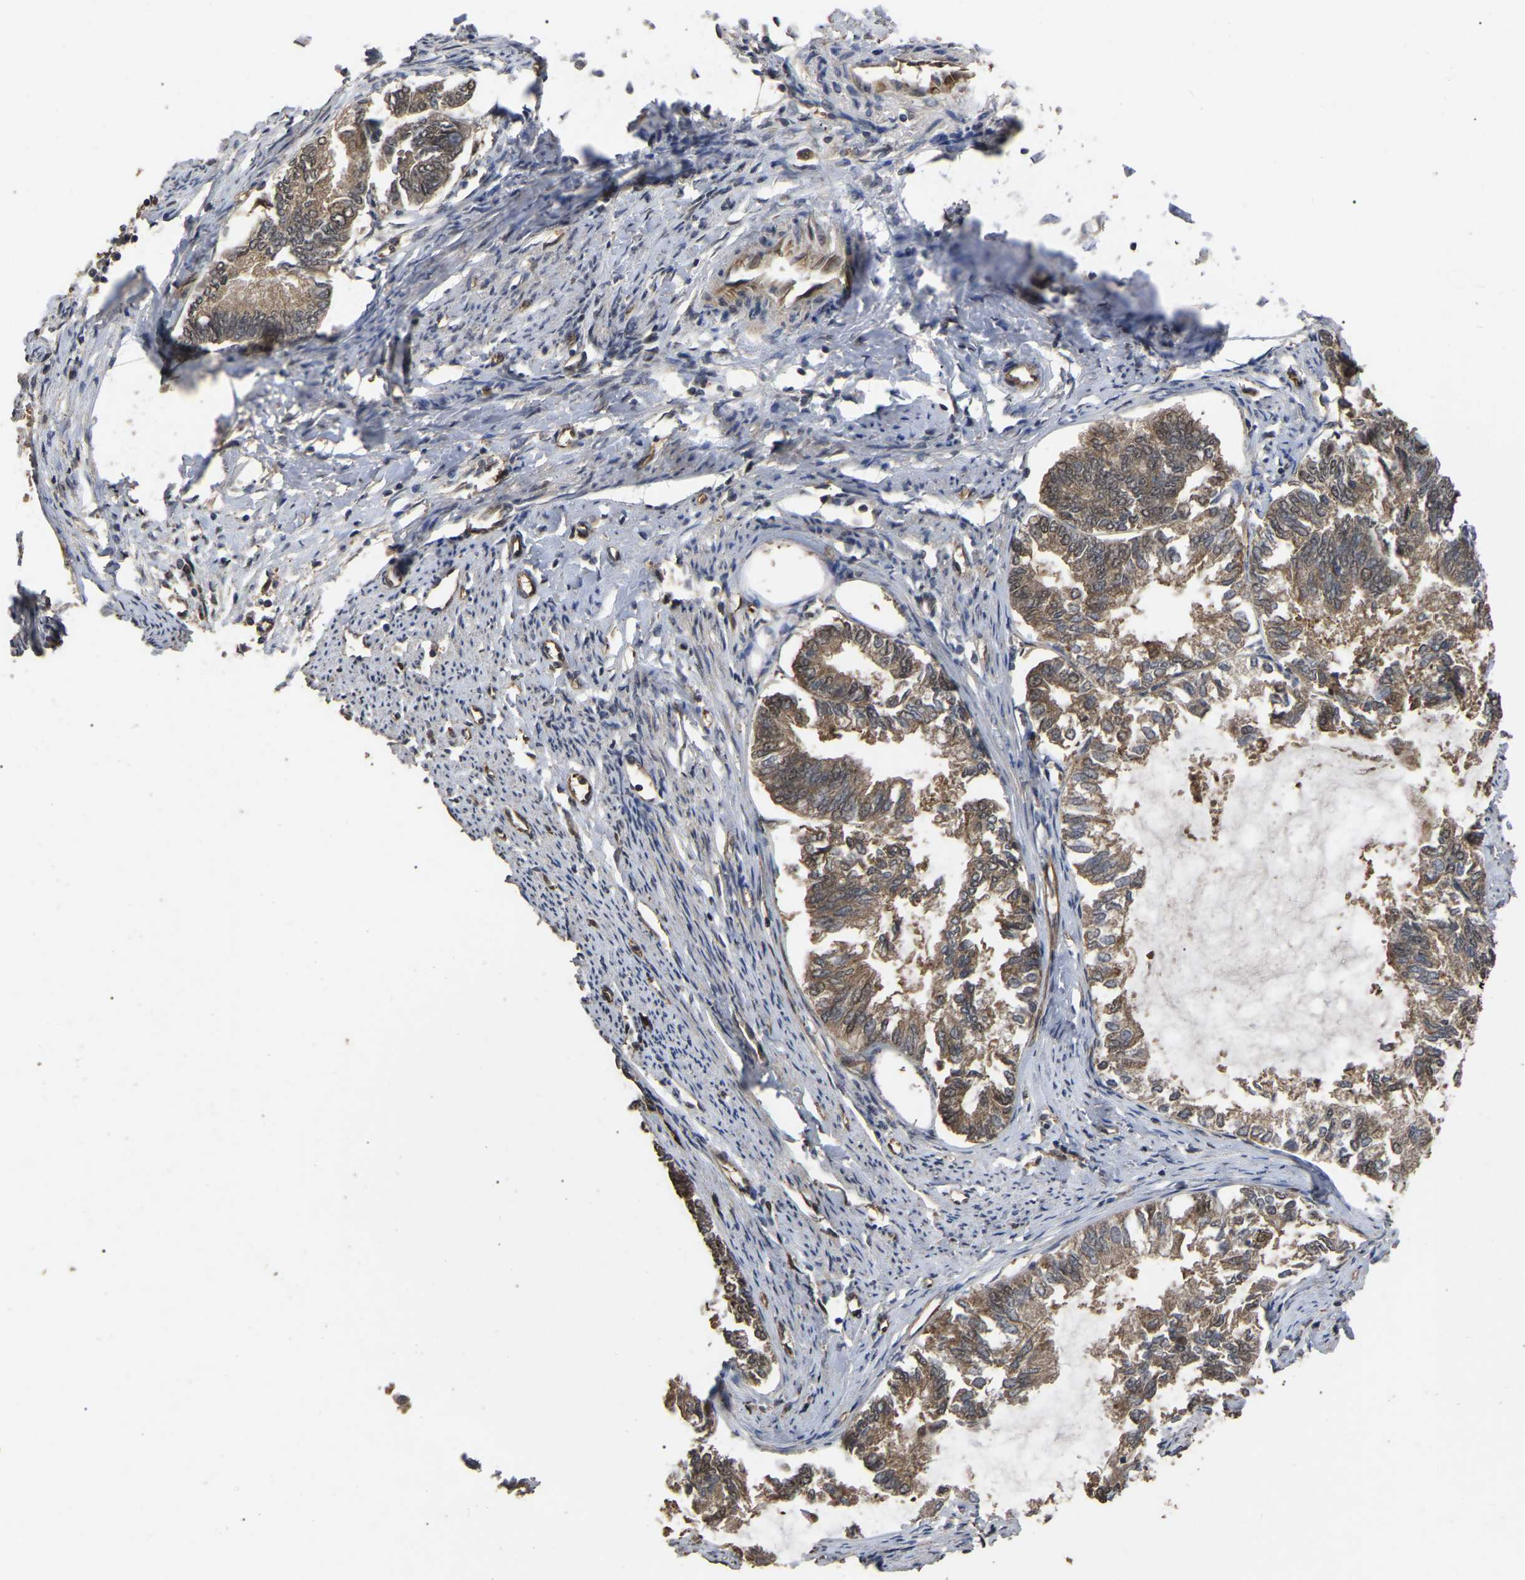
{"staining": {"intensity": "moderate", "quantity": ">75%", "location": "cytoplasmic/membranous"}, "tissue": "endometrial cancer", "cell_type": "Tumor cells", "image_type": "cancer", "snomed": [{"axis": "morphology", "description": "Adenocarcinoma, NOS"}, {"axis": "topography", "description": "Endometrium"}], "caption": "Tumor cells demonstrate moderate cytoplasmic/membranous staining in approximately >75% of cells in endometrial adenocarcinoma.", "gene": "FAM161B", "patient": {"sex": "female", "age": 86}}